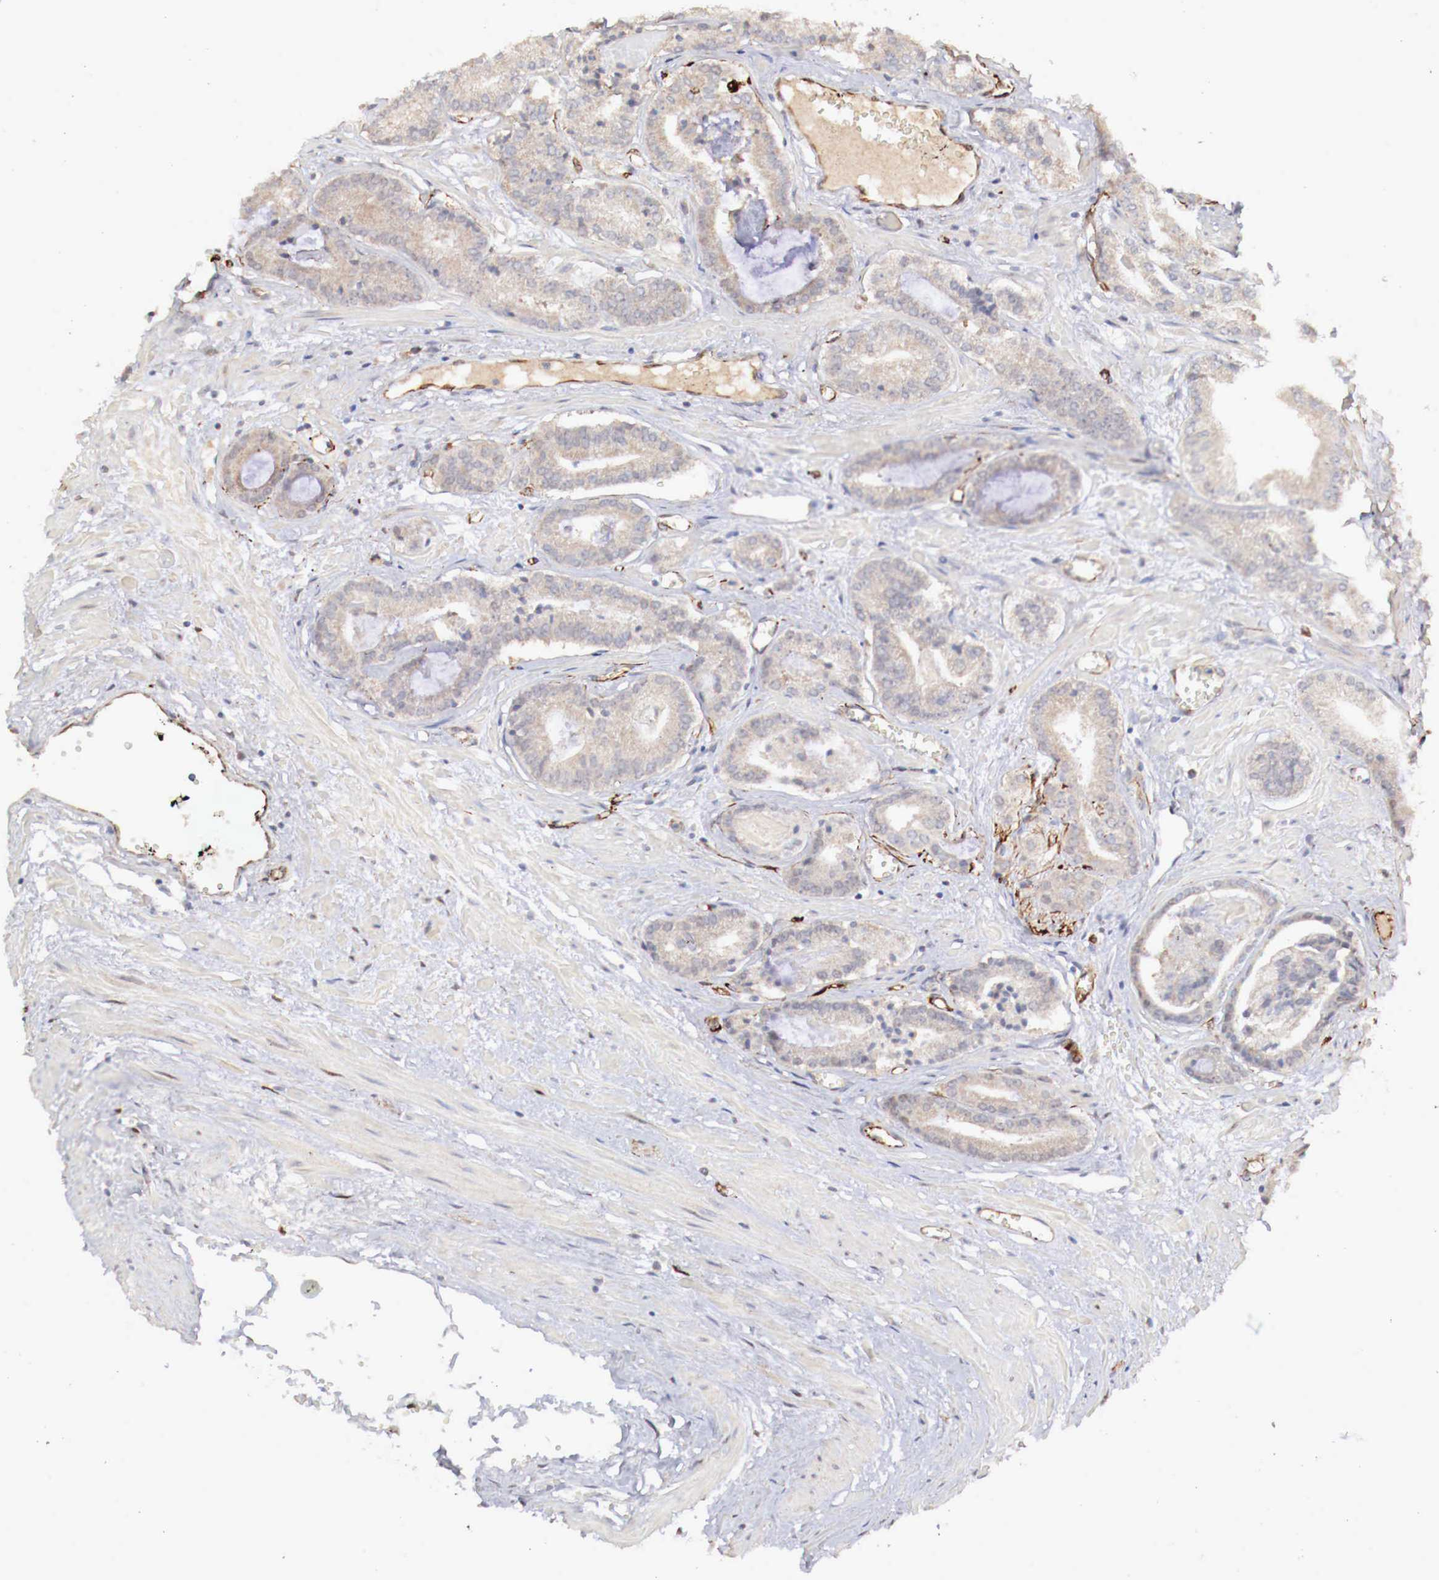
{"staining": {"intensity": "negative", "quantity": "none", "location": "none"}, "tissue": "prostate cancer", "cell_type": "Tumor cells", "image_type": "cancer", "snomed": [{"axis": "morphology", "description": "Adenocarcinoma, High grade"}, {"axis": "topography", "description": "Prostate"}], "caption": "Adenocarcinoma (high-grade) (prostate) stained for a protein using immunohistochemistry (IHC) displays no expression tumor cells.", "gene": "WT1", "patient": {"sex": "male", "age": 56}}